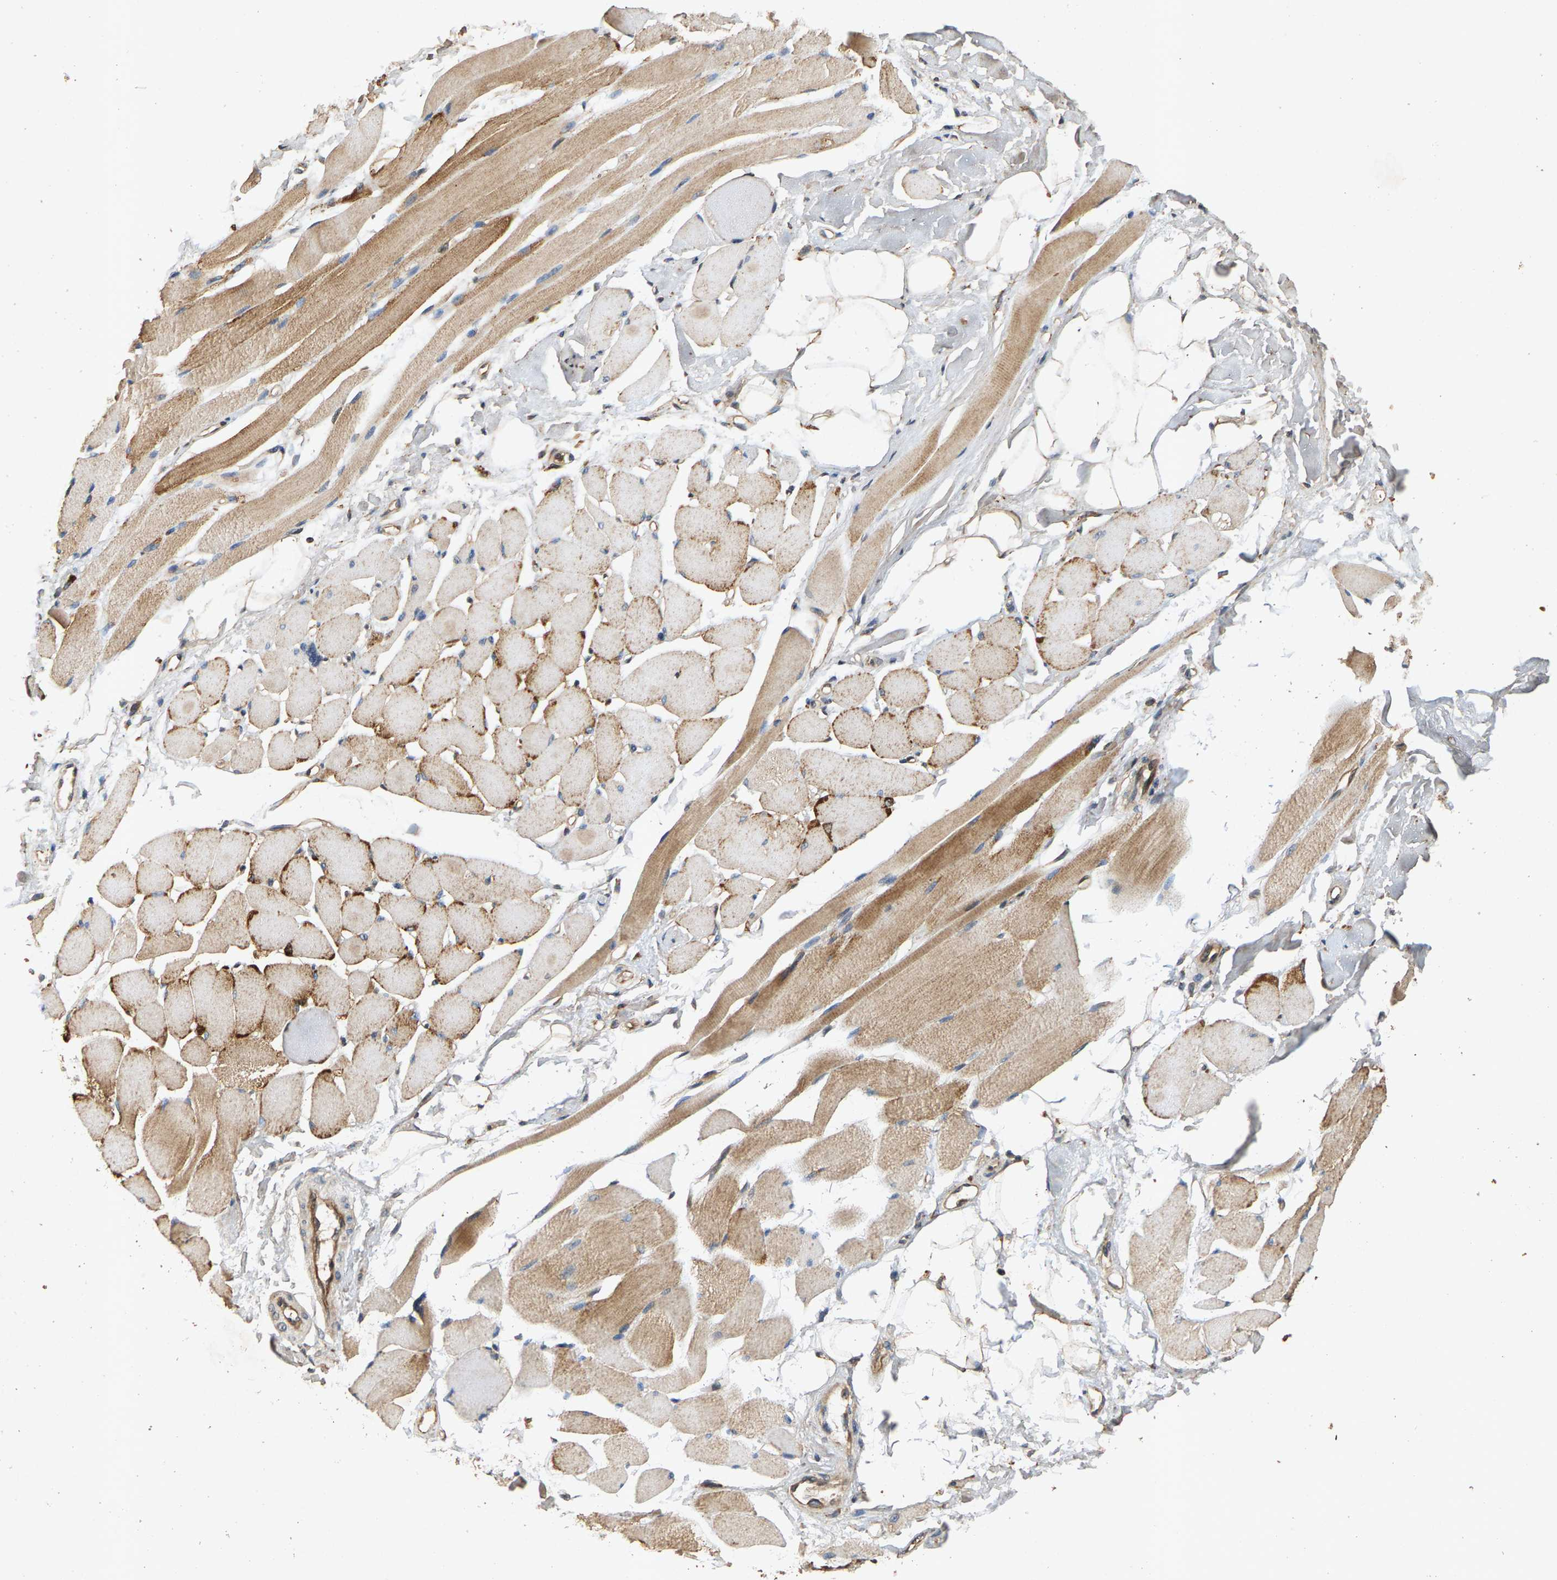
{"staining": {"intensity": "weak", "quantity": ">75%", "location": "cytoplasmic/membranous"}, "tissue": "skeletal muscle", "cell_type": "Myocytes", "image_type": "normal", "snomed": [{"axis": "morphology", "description": "Normal tissue, NOS"}, {"axis": "topography", "description": "Skeletal muscle"}, {"axis": "topography", "description": "Peripheral nerve tissue"}], "caption": "Immunohistochemistry (IHC) (DAB (3,3'-diaminobenzidine)) staining of normal skeletal muscle displays weak cytoplasmic/membranous protein positivity in about >75% of myocytes. (Brightfield microscopy of DAB IHC at high magnification).", "gene": "CIDEC", "patient": {"sex": "female", "age": 84}}